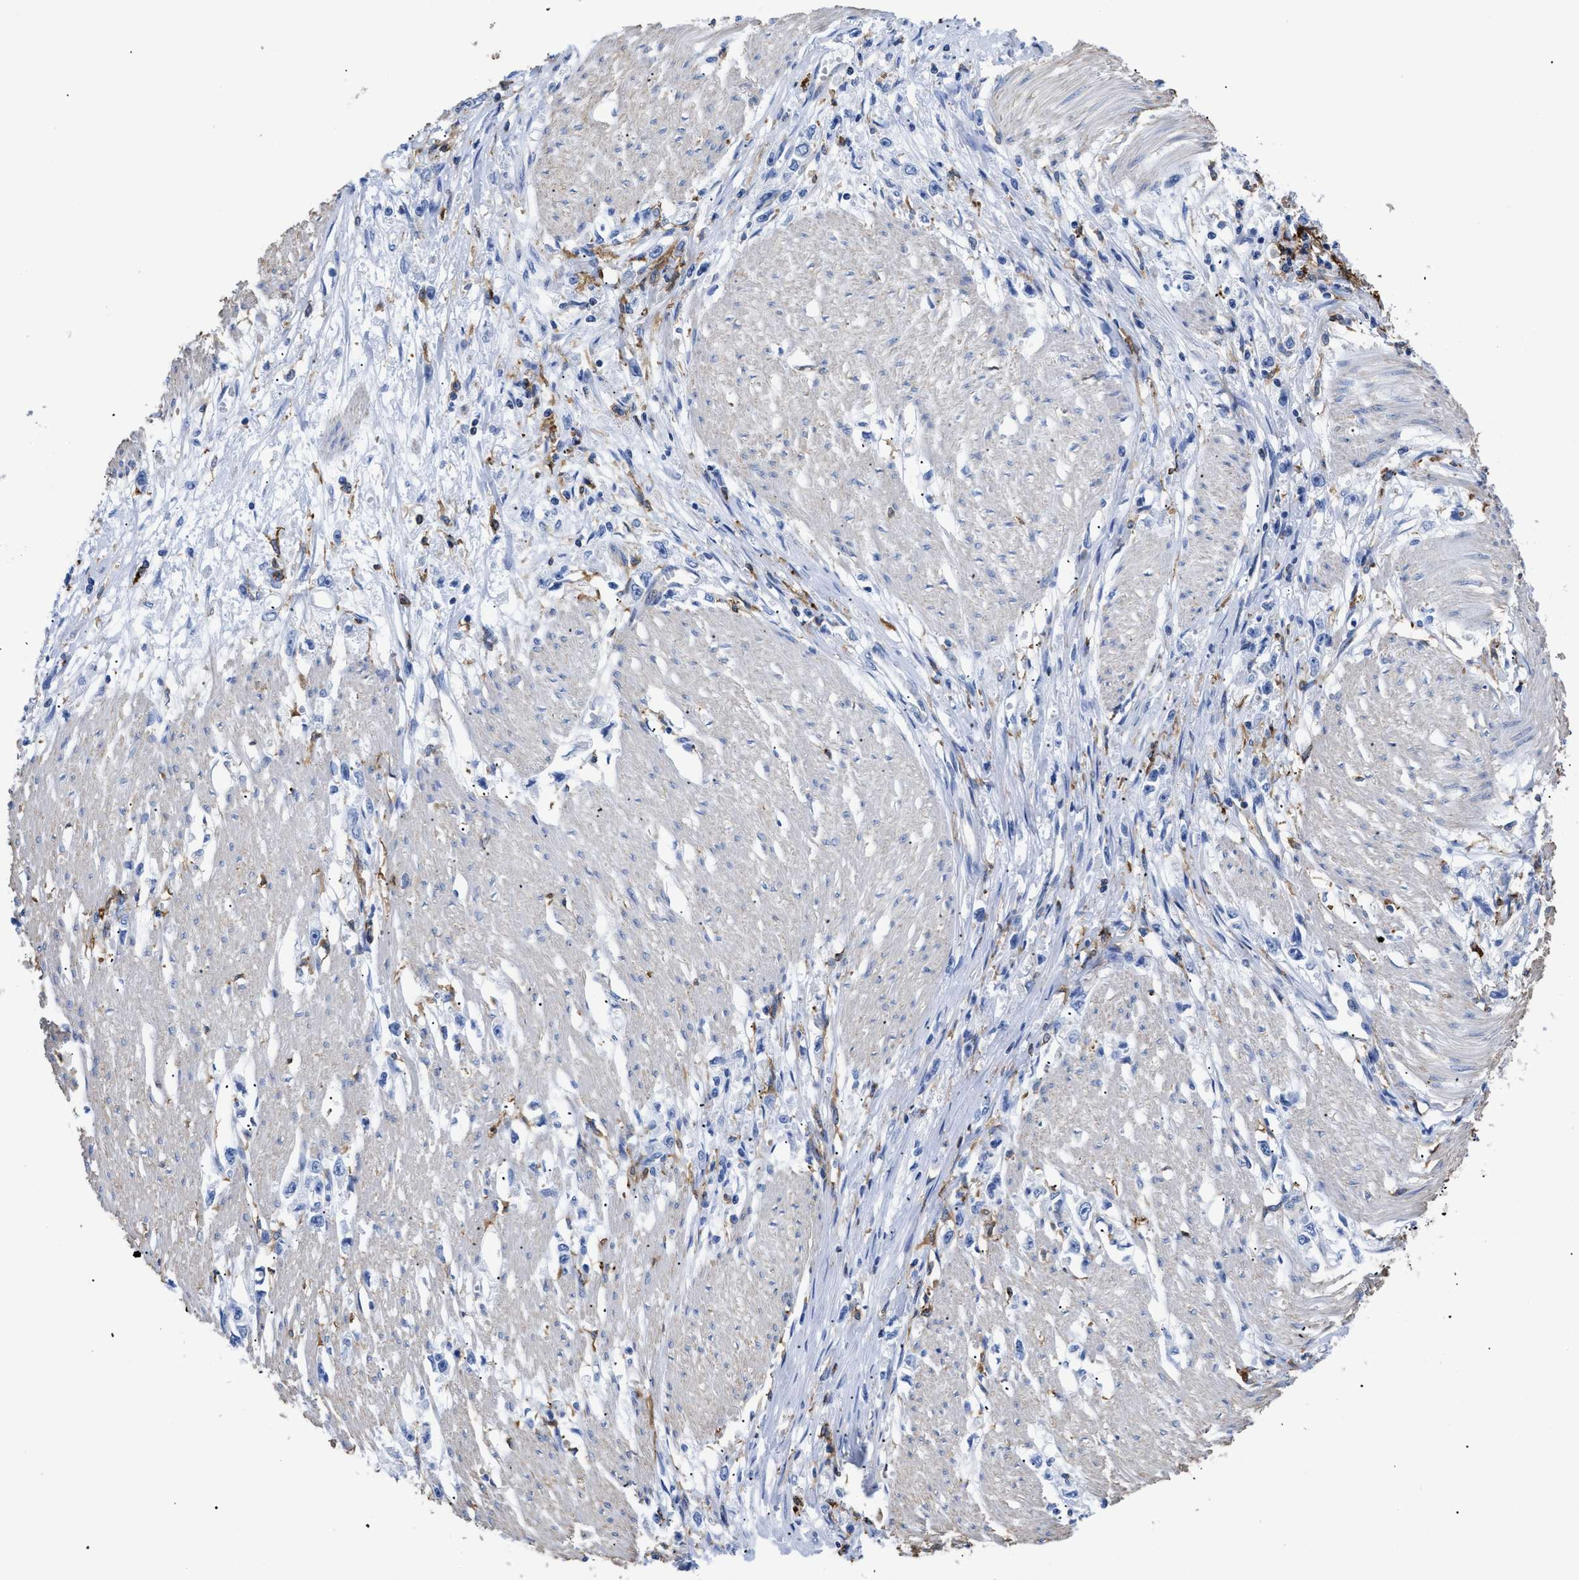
{"staining": {"intensity": "negative", "quantity": "none", "location": "none"}, "tissue": "stomach cancer", "cell_type": "Tumor cells", "image_type": "cancer", "snomed": [{"axis": "morphology", "description": "Adenocarcinoma, NOS"}, {"axis": "topography", "description": "Stomach"}], "caption": "High magnification brightfield microscopy of adenocarcinoma (stomach) stained with DAB (brown) and counterstained with hematoxylin (blue): tumor cells show no significant expression.", "gene": "HLA-DPA1", "patient": {"sex": "female", "age": 59}}